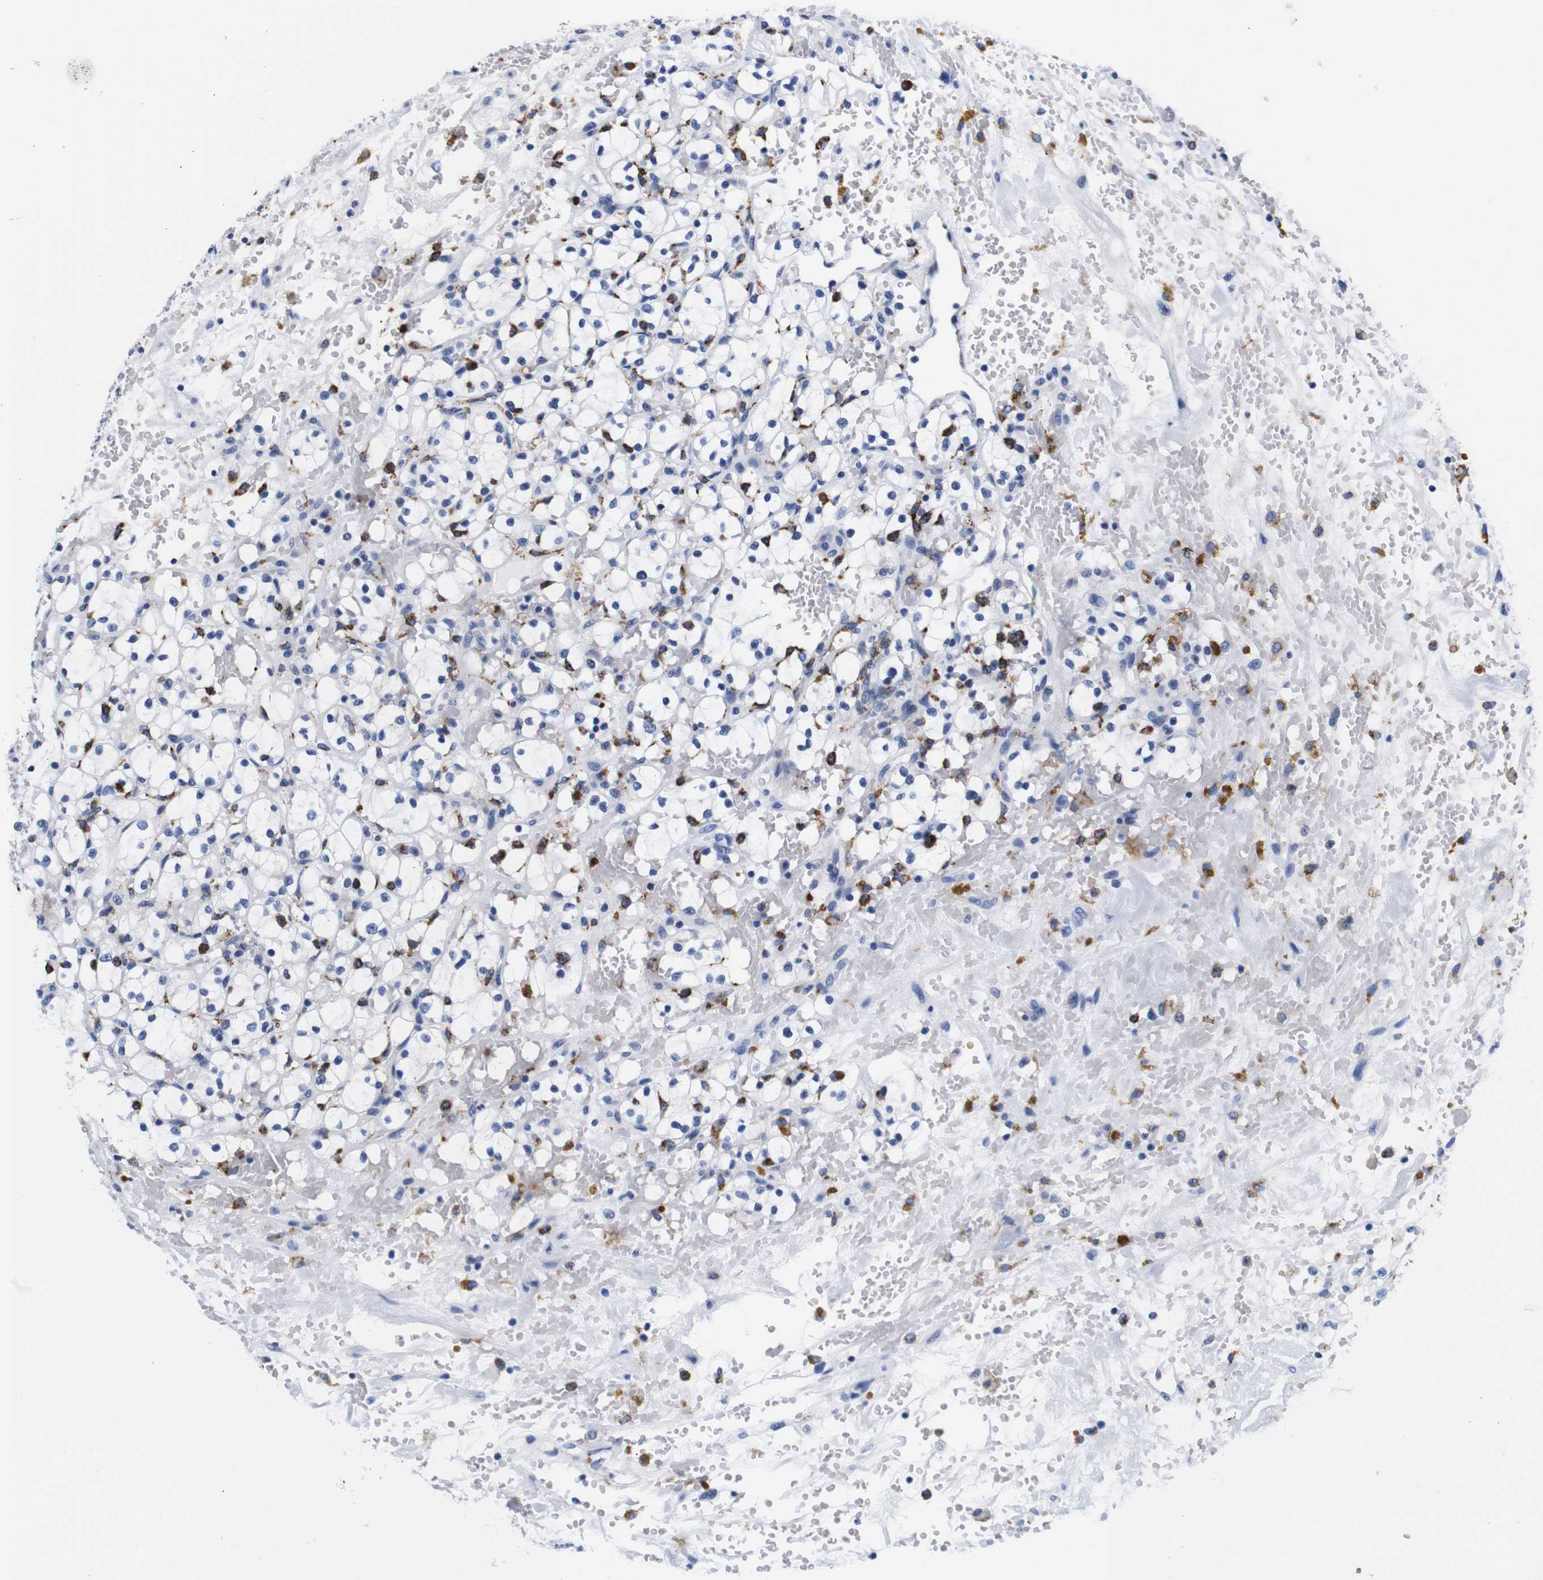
{"staining": {"intensity": "negative", "quantity": "none", "location": "none"}, "tissue": "renal cancer", "cell_type": "Tumor cells", "image_type": "cancer", "snomed": [{"axis": "morphology", "description": "Adenocarcinoma, NOS"}, {"axis": "topography", "description": "Kidney"}], "caption": "A high-resolution micrograph shows immunohistochemistry staining of renal adenocarcinoma, which displays no significant positivity in tumor cells.", "gene": "HLA-DMB", "patient": {"sex": "male", "age": 61}}